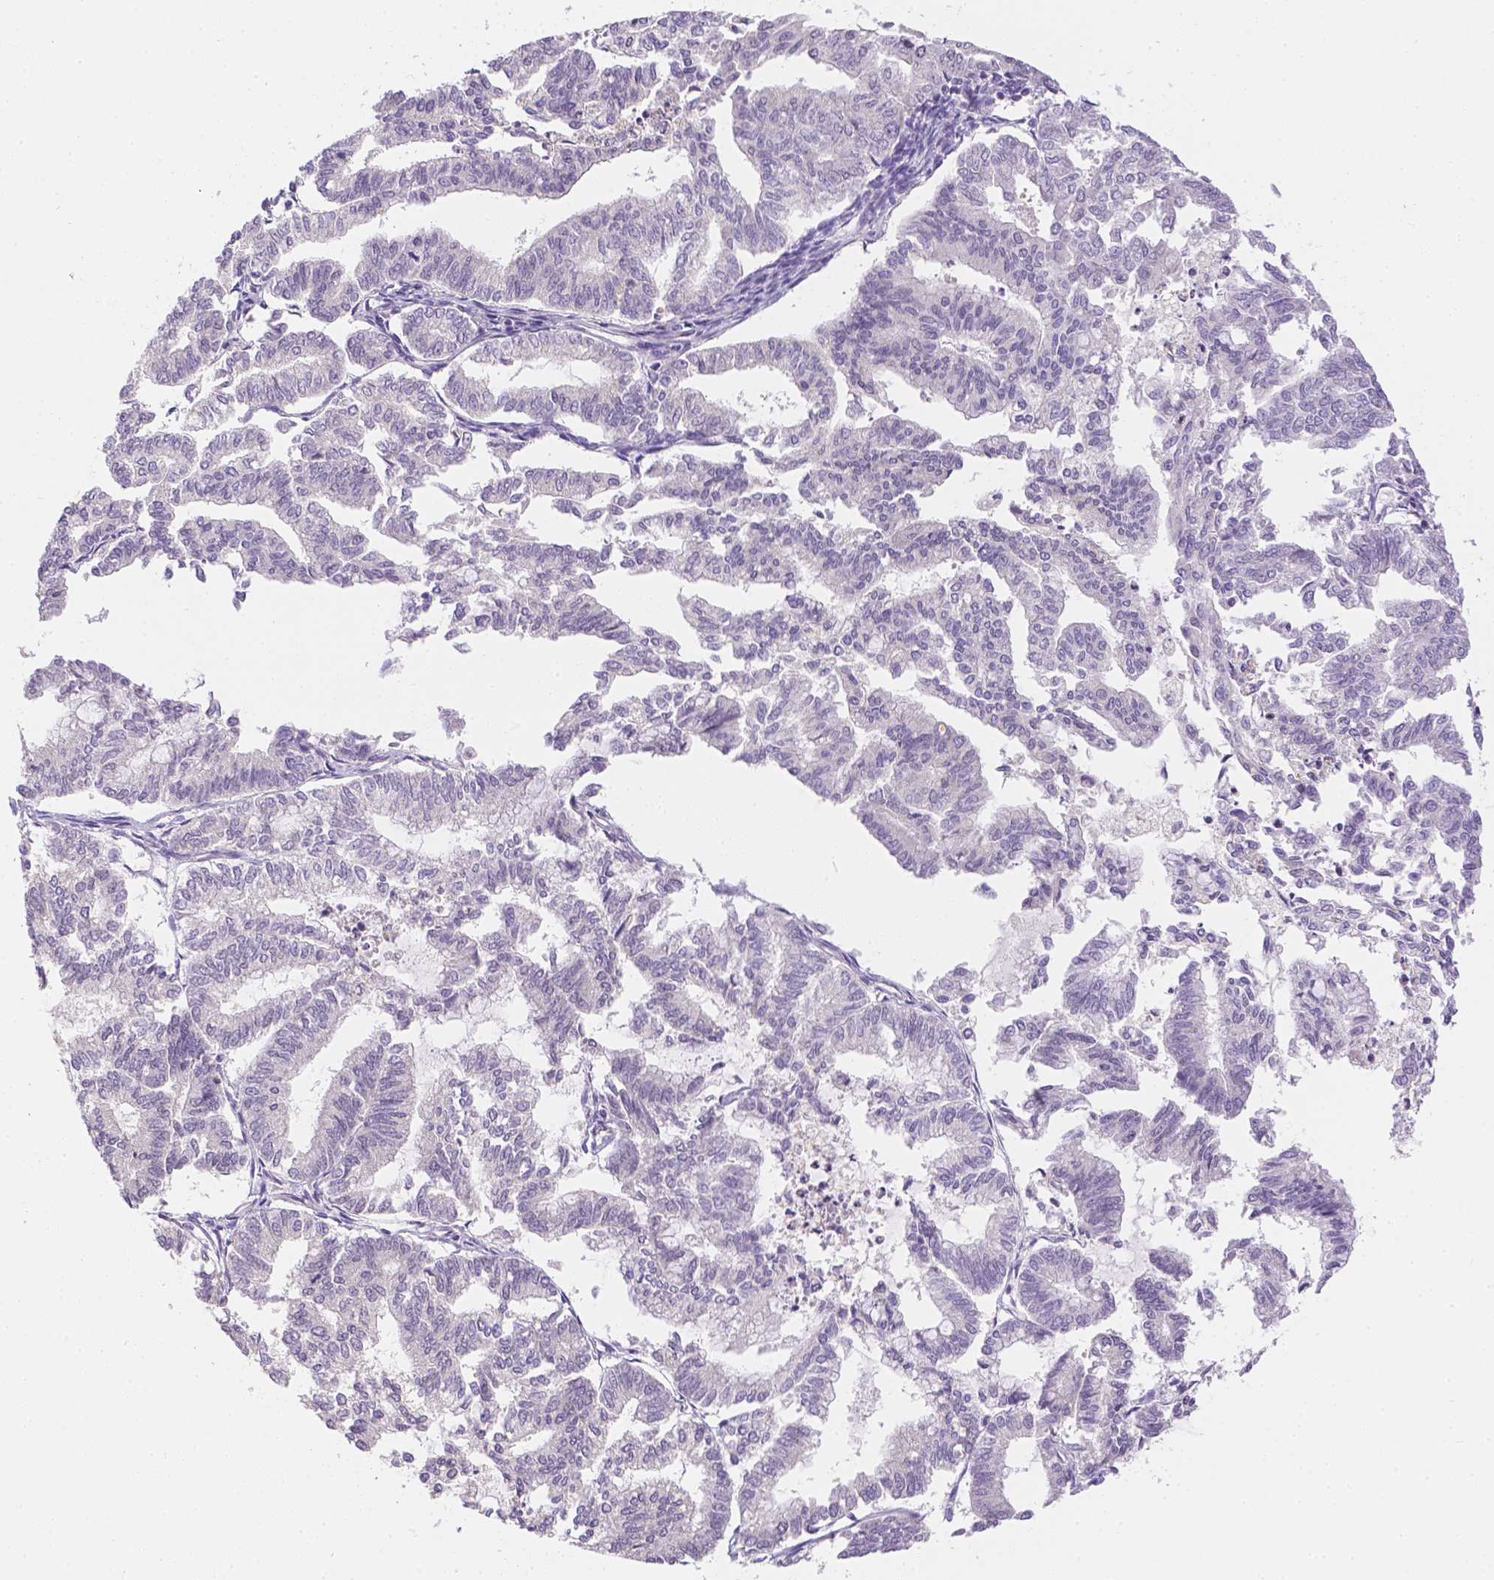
{"staining": {"intensity": "negative", "quantity": "none", "location": "none"}, "tissue": "endometrial cancer", "cell_type": "Tumor cells", "image_type": "cancer", "snomed": [{"axis": "morphology", "description": "Adenocarcinoma, NOS"}, {"axis": "topography", "description": "Endometrium"}], "caption": "Immunohistochemical staining of endometrial adenocarcinoma reveals no significant positivity in tumor cells. (DAB (3,3'-diaminobenzidine) IHC, high magnification).", "gene": "ZNF280B", "patient": {"sex": "female", "age": 79}}